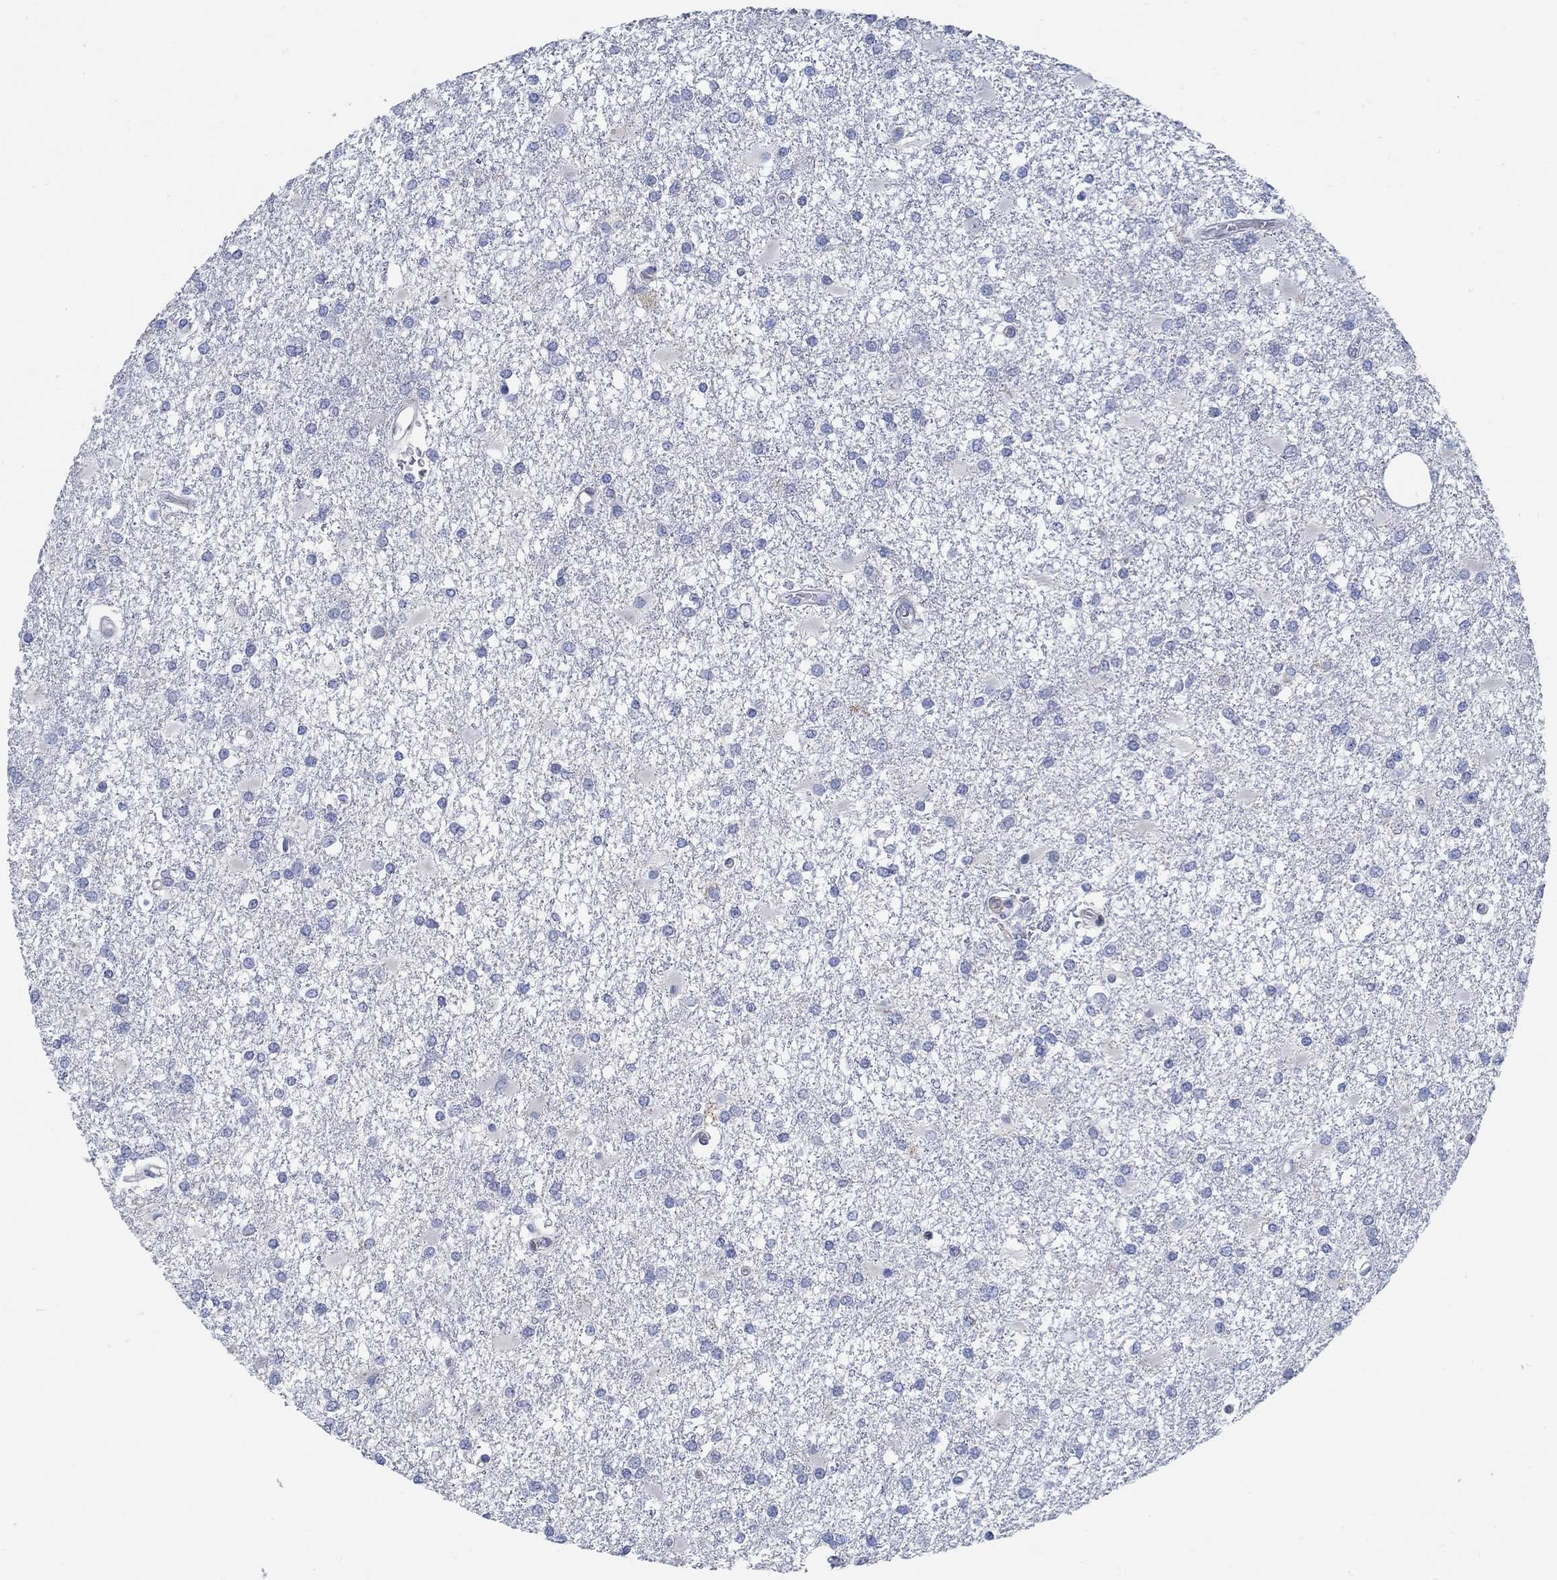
{"staining": {"intensity": "negative", "quantity": "none", "location": "none"}, "tissue": "glioma", "cell_type": "Tumor cells", "image_type": "cancer", "snomed": [{"axis": "morphology", "description": "Glioma, malignant, High grade"}, {"axis": "topography", "description": "Cerebral cortex"}], "caption": "Protein analysis of malignant high-grade glioma exhibits no significant expression in tumor cells.", "gene": "C15orf39", "patient": {"sex": "male", "age": 79}}